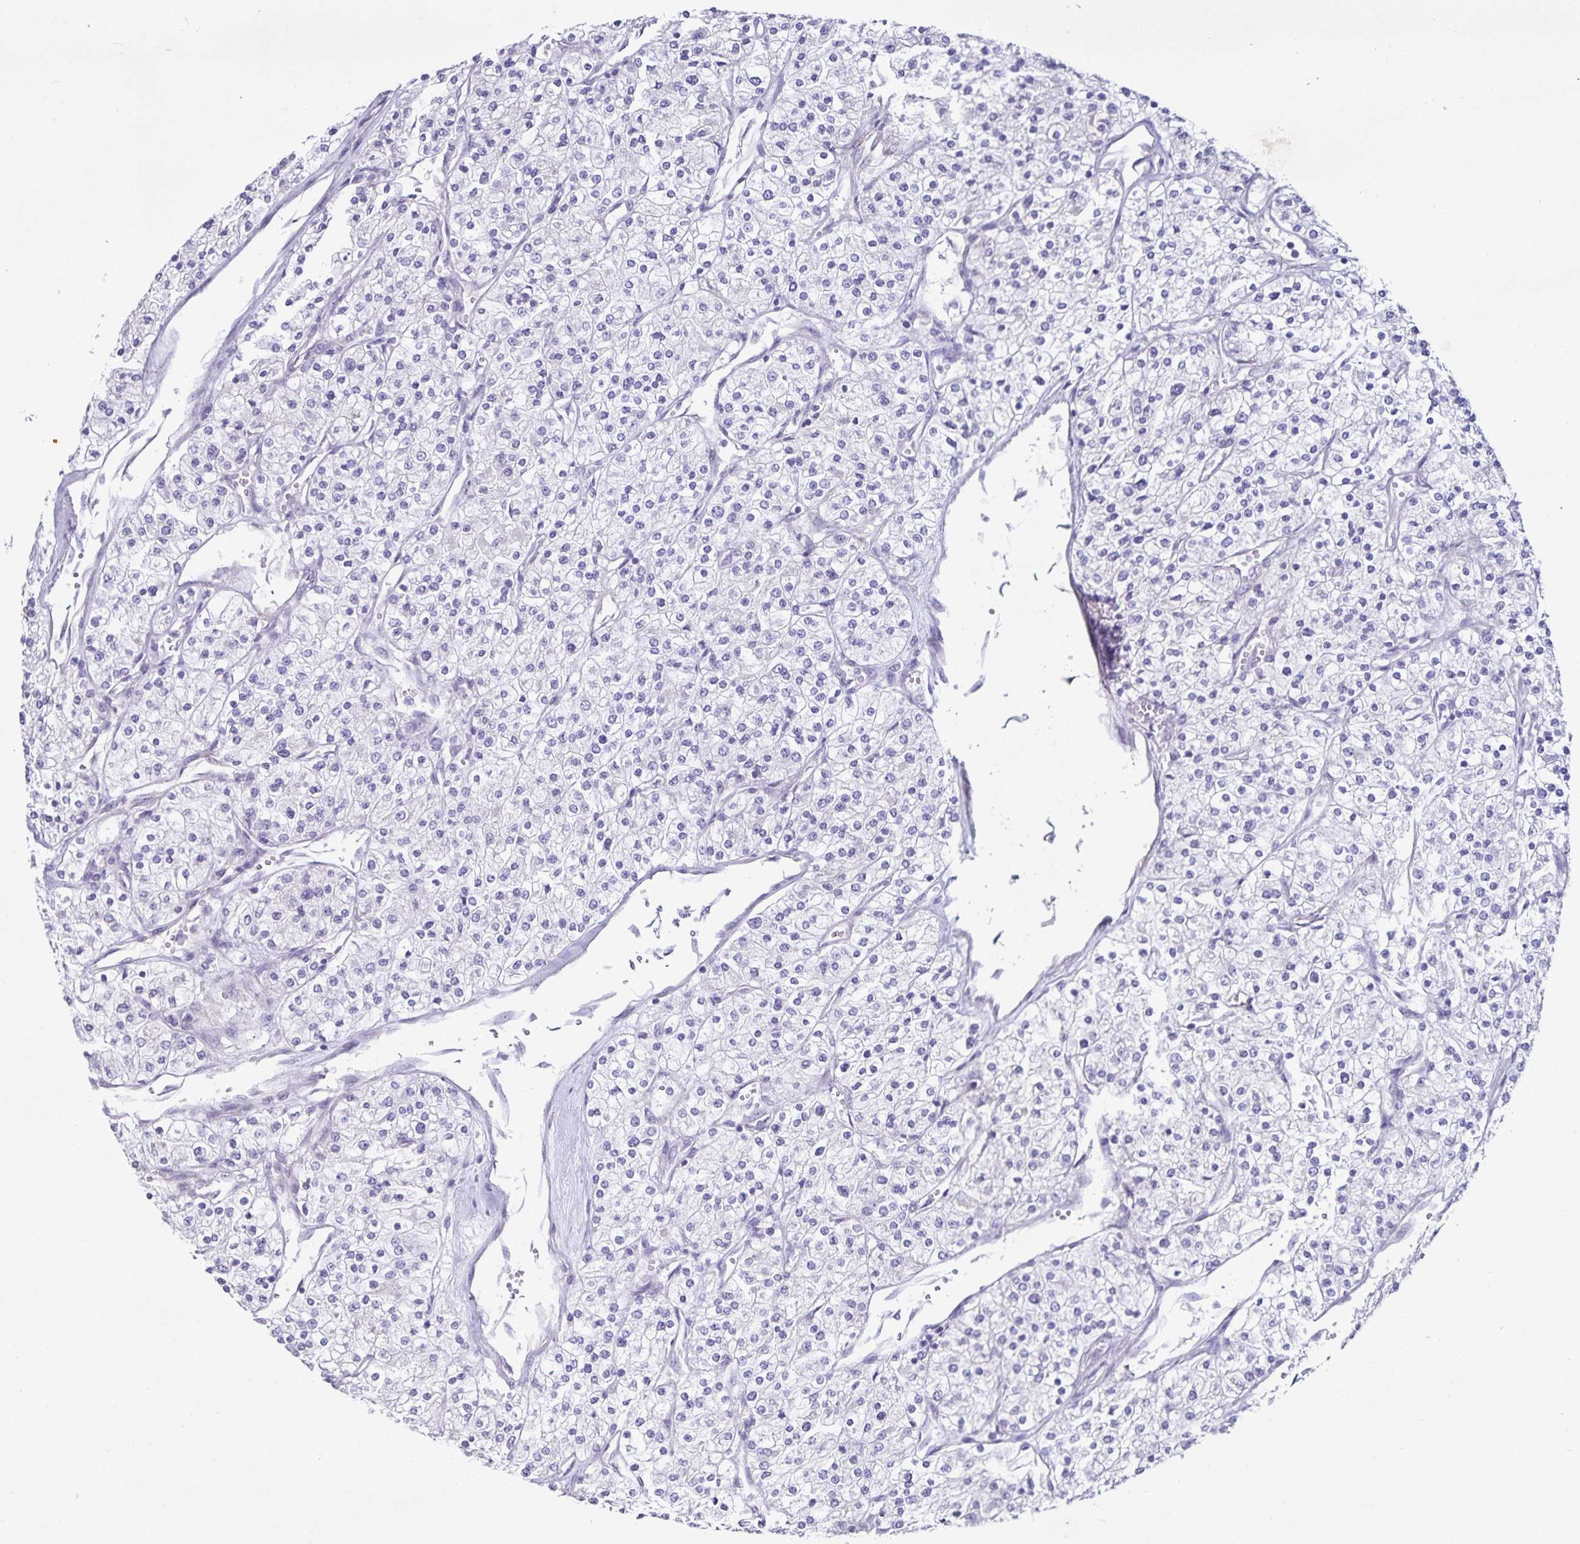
{"staining": {"intensity": "negative", "quantity": "none", "location": "none"}, "tissue": "renal cancer", "cell_type": "Tumor cells", "image_type": "cancer", "snomed": [{"axis": "morphology", "description": "Adenocarcinoma, NOS"}, {"axis": "topography", "description": "Kidney"}], "caption": "Human renal adenocarcinoma stained for a protein using immunohistochemistry reveals no expression in tumor cells.", "gene": "FAM120A", "patient": {"sex": "male", "age": 80}}